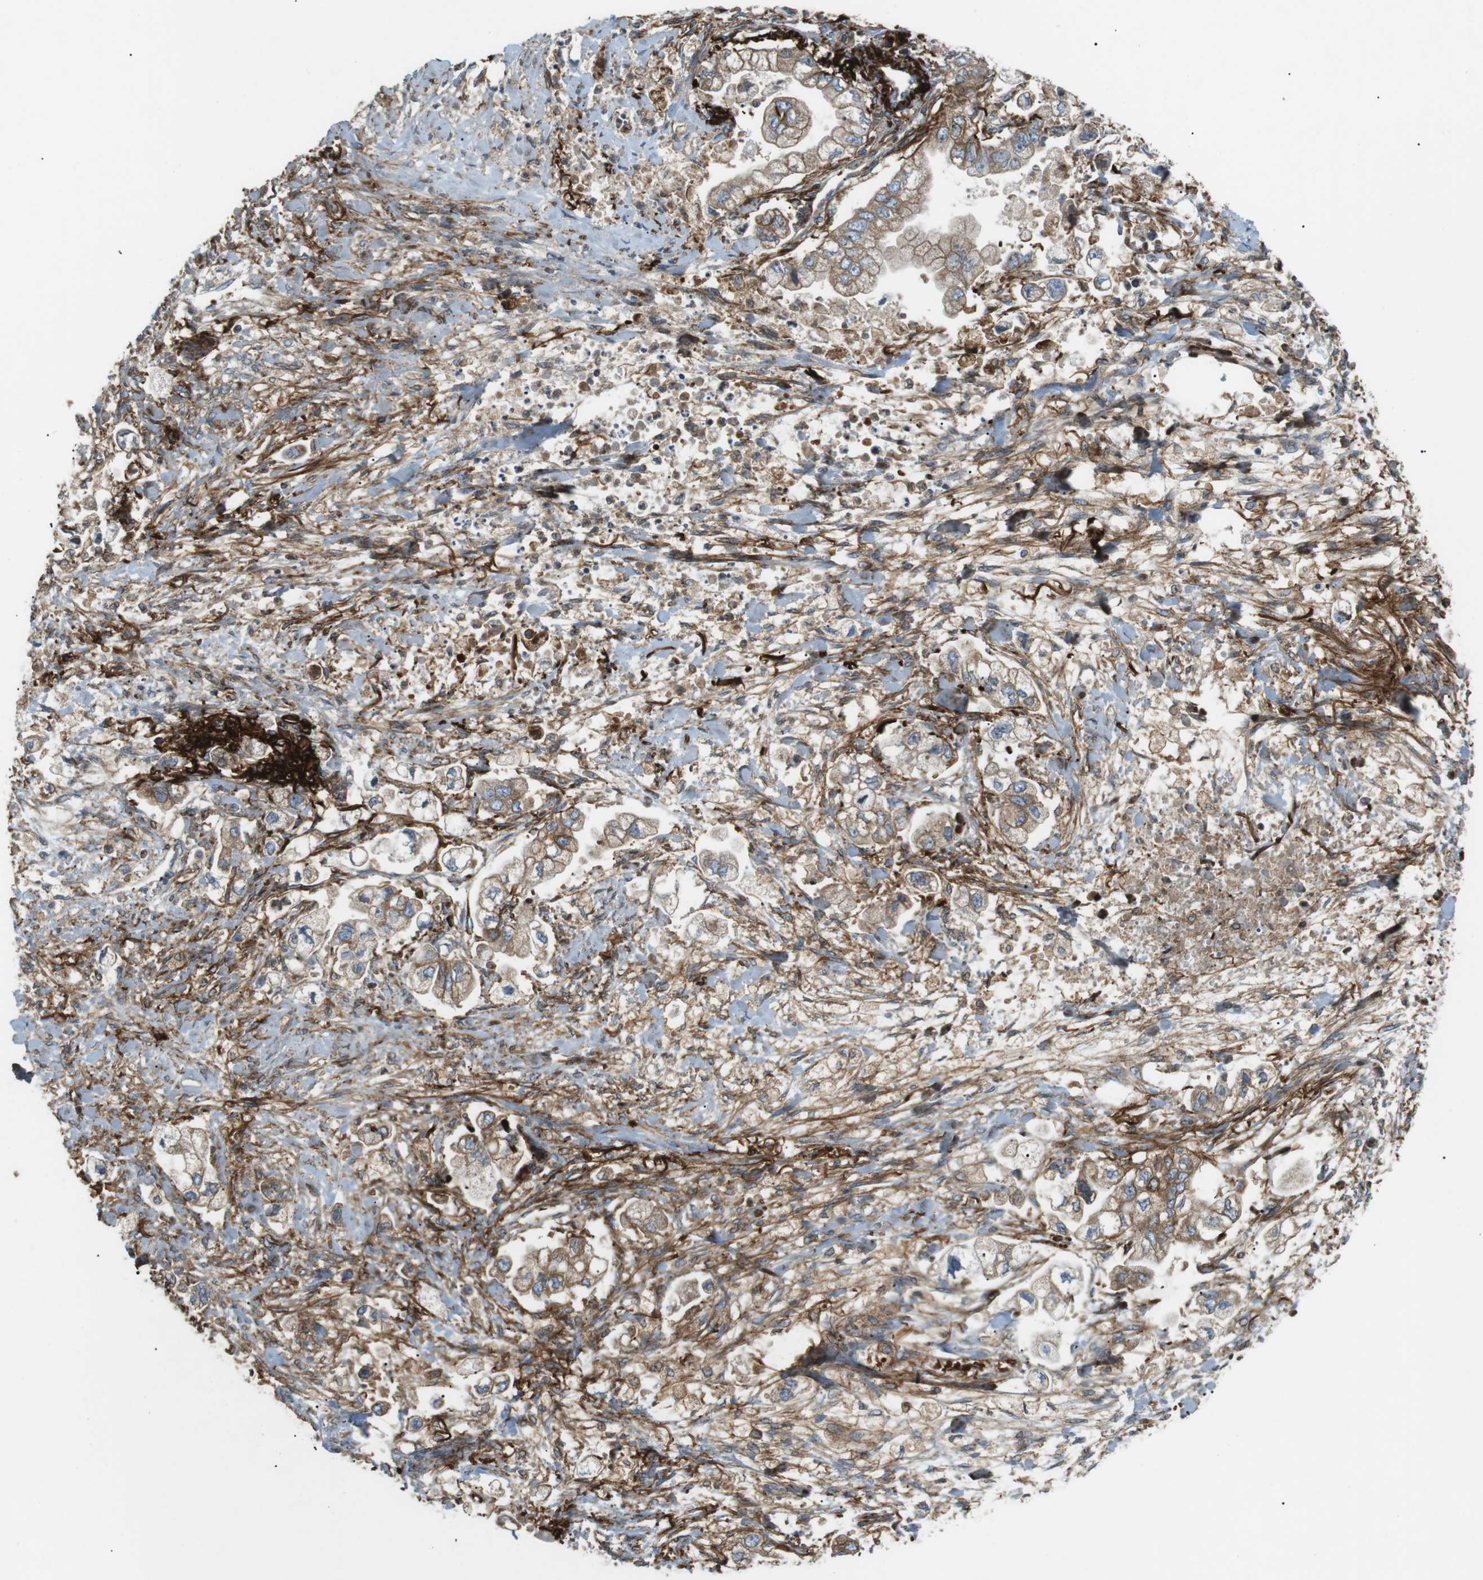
{"staining": {"intensity": "moderate", "quantity": ">75%", "location": "cytoplasmic/membranous"}, "tissue": "stomach cancer", "cell_type": "Tumor cells", "image_type": "cancer", "snomed": [{"axis": "morphology", "description": "Normal tissue, NOS"}, {"axis": "morphology", "description": "Adenocarcinoma, NOS"}, {"axis": "topography", "description": "Stomach"}], "caption": "This histopathology image demonstrates IHC staining of human adenocarcinoma (stomach), with medium moderate cytoplasmic/membranous staining in approximately >75% of tumor cells.", "gene": "FLII", "patient": {"sex": "male", "age": 62}}